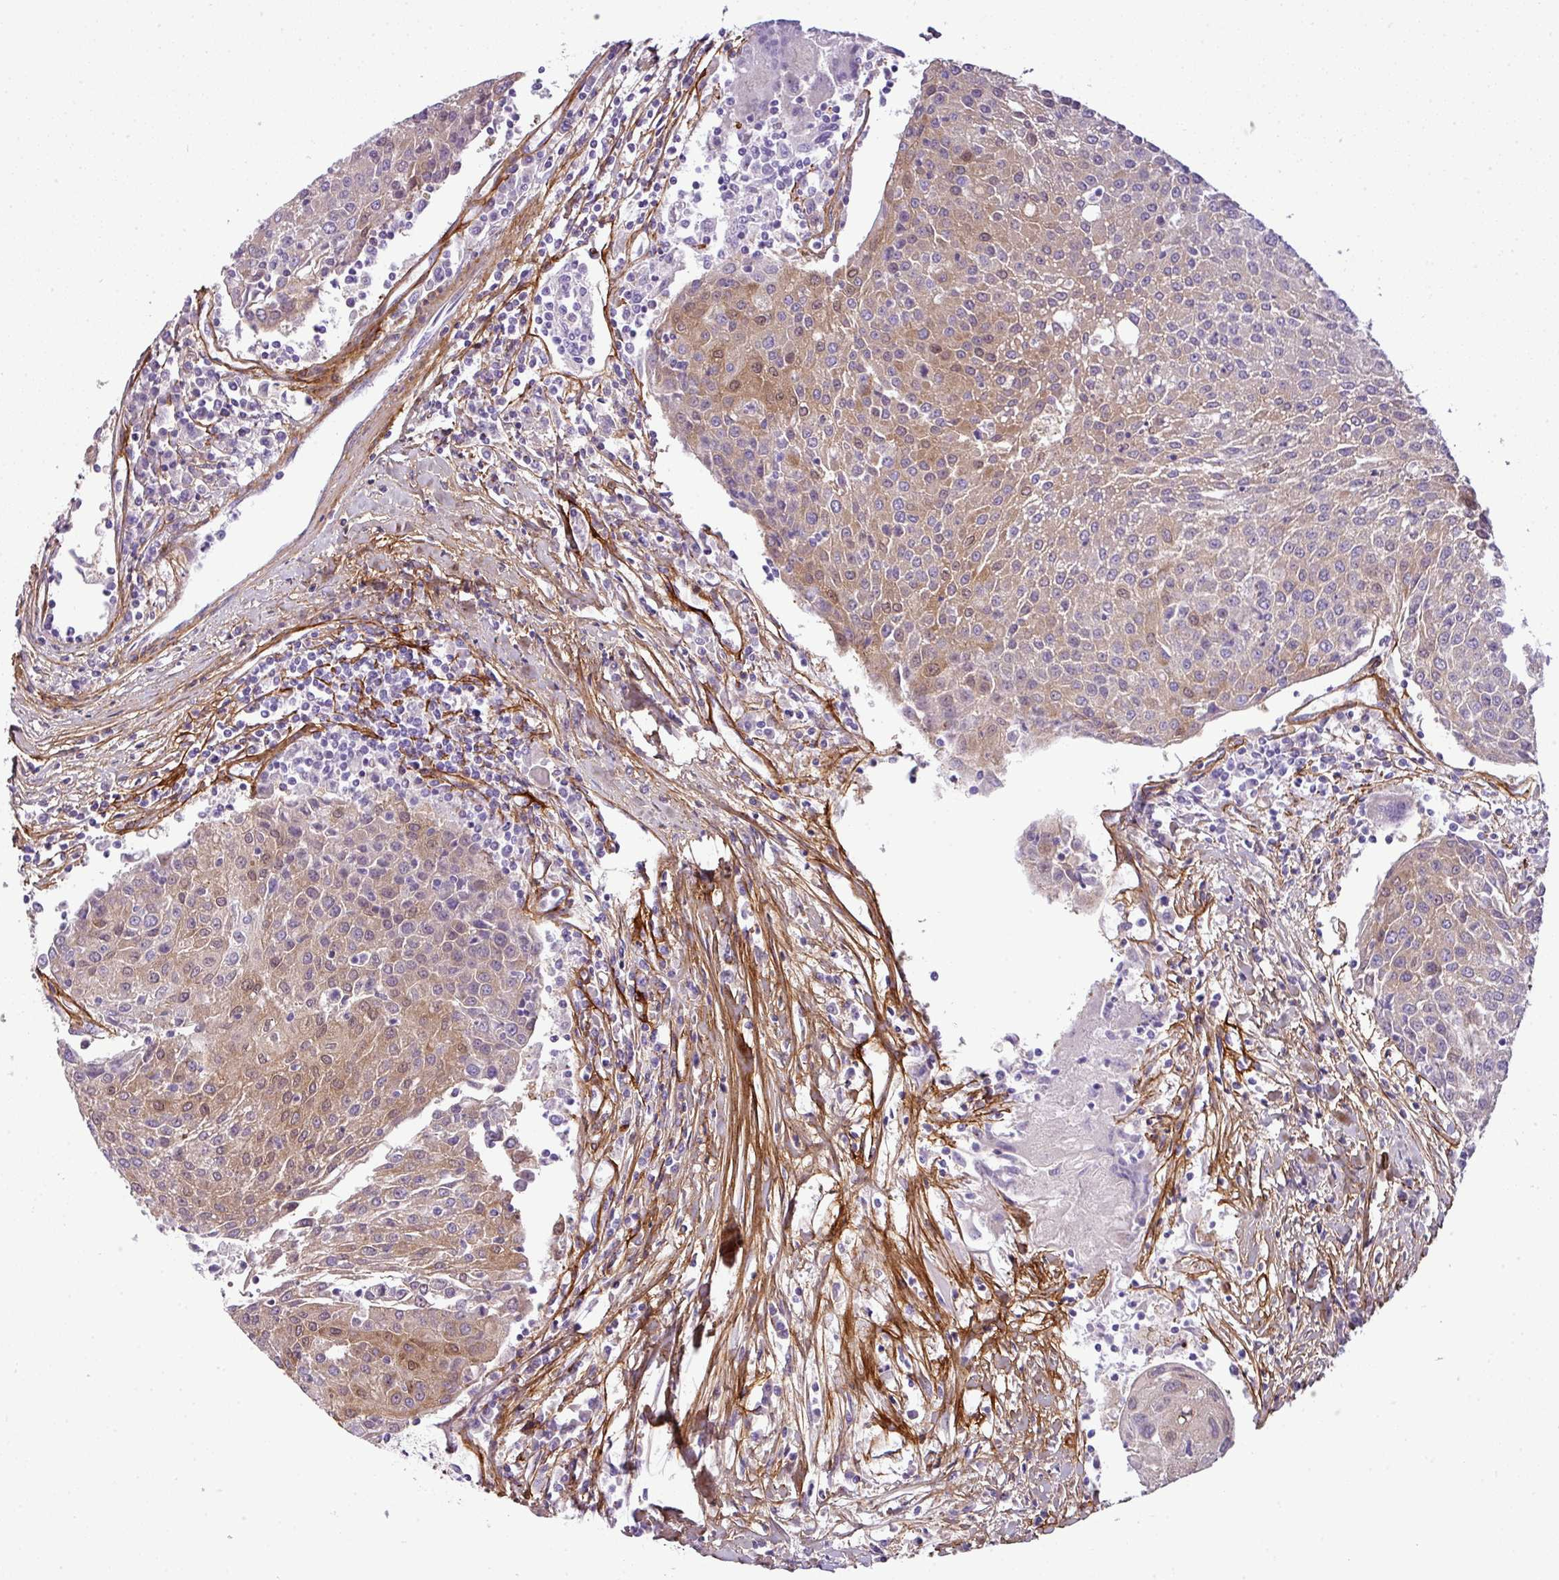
{"staining": {"intensity": "weak", "quantity": "25%-75%", "location": "cytoplasmic/membranous,nuclear"}, "tissue": "urothelial cancer", "cell_type": "Tumor cells", "image_type": "cancer", "snomed": [{"axis": "morphology", "description": "Urothelial carcinoma, High grade"}, {"axis": "topography", "description": "Urinary bladder"}], "caption": "The histopathology image reveals a brown stain indicating the presence of a protein in the cytoplasmic/membranous and nuclear of tumor cells in urothelial carcinoma (high-grade).", "gene": "PARD6G", "patient": {"sex": "female", "age": 85}}